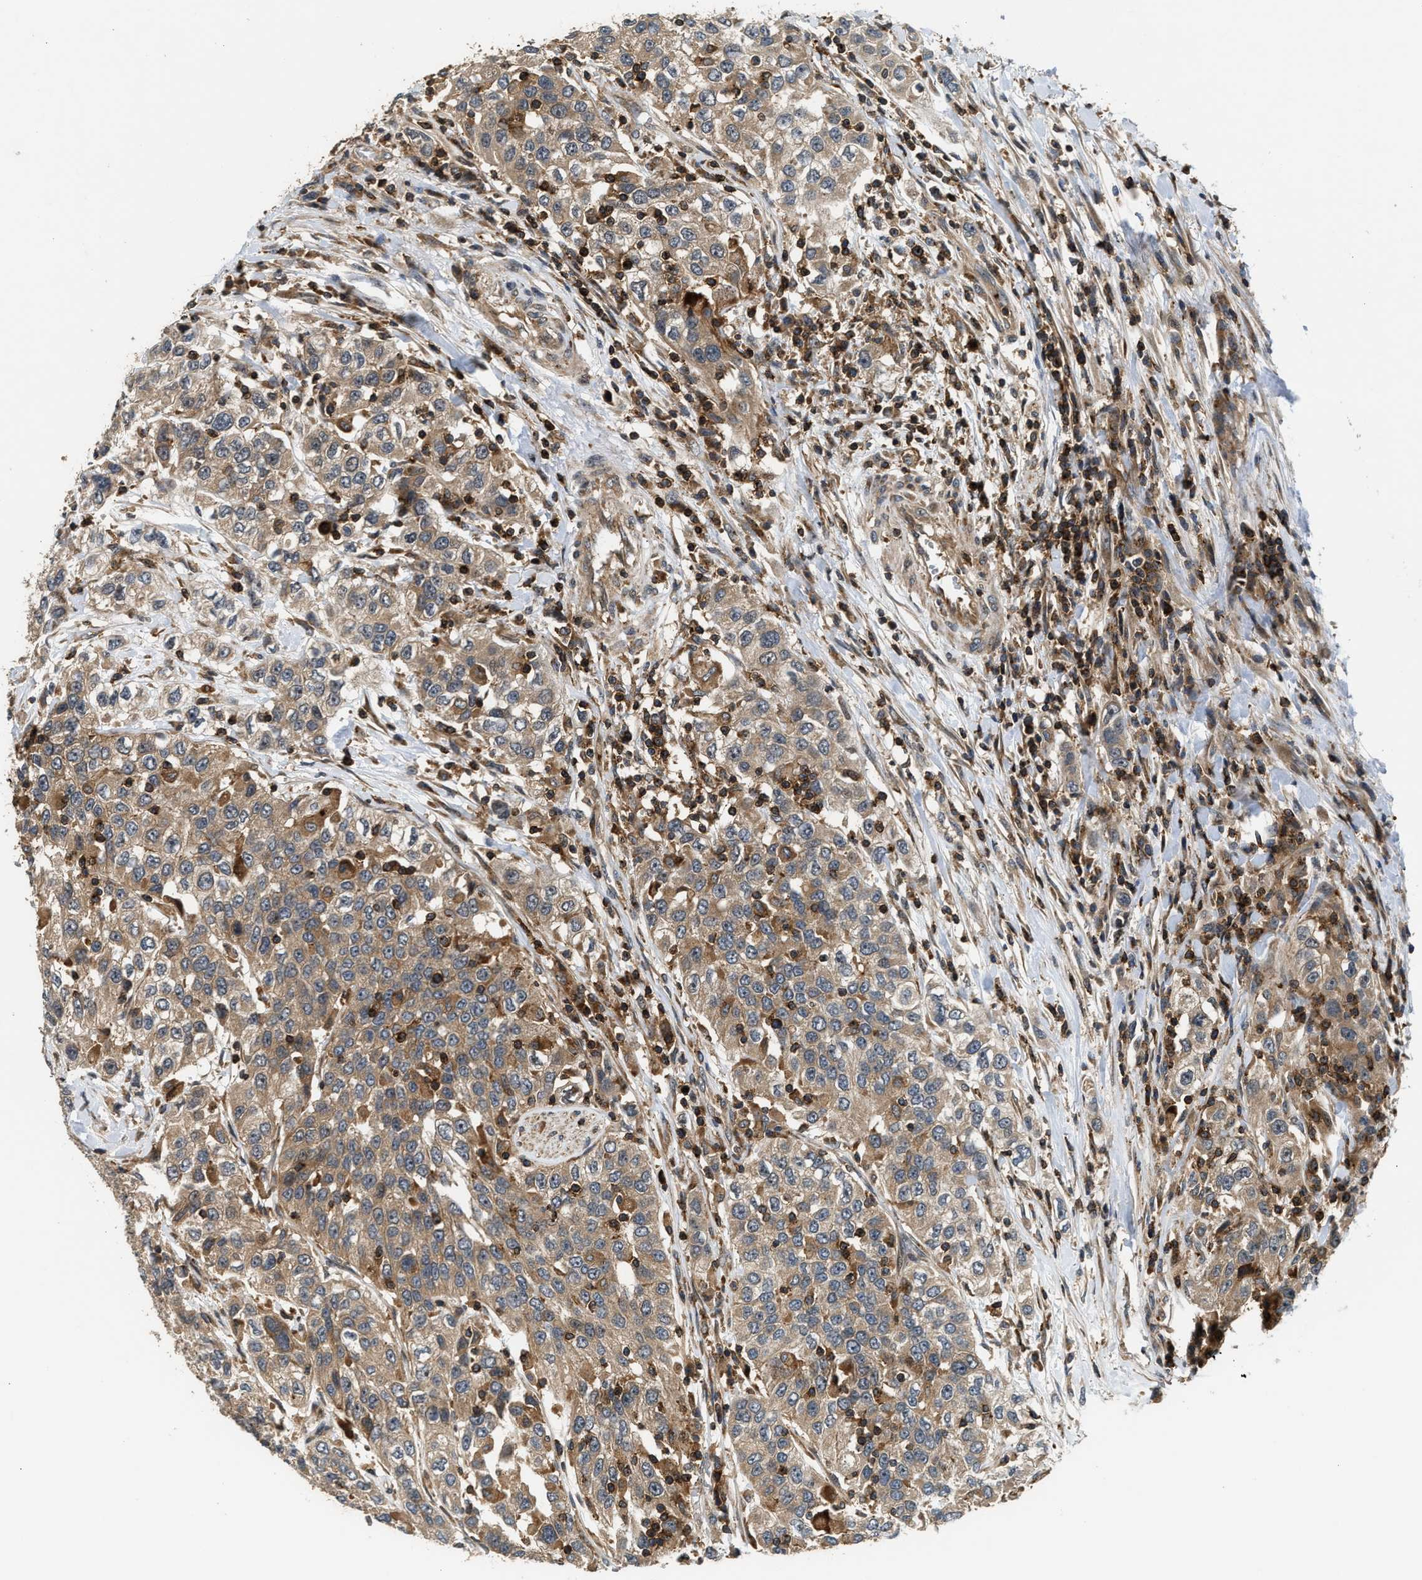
{"staining": {"intensity": "weak", "quantity": ">75%", "location": "cytoplasmic/membranous"}, "tissue": "urothelial cancer", "cell_type": "Tumor cells", "image_type": "cancer", "snomed": [{"axis": "morphology", "description": "Urothelial carcinoma, High grade"}, {"axis": "topography", "description": "Urinary bladder"}], "caption": "A brown stain highlights weak cytoplasmic/membranous staining of a protein in high-grade urothelial carcinoma tumor cells. Ihc stains the protein of interest in brown and the nuclei are stained blue.", "gene": "SNX5", "patient": {"sex": "female", "age": 80}}